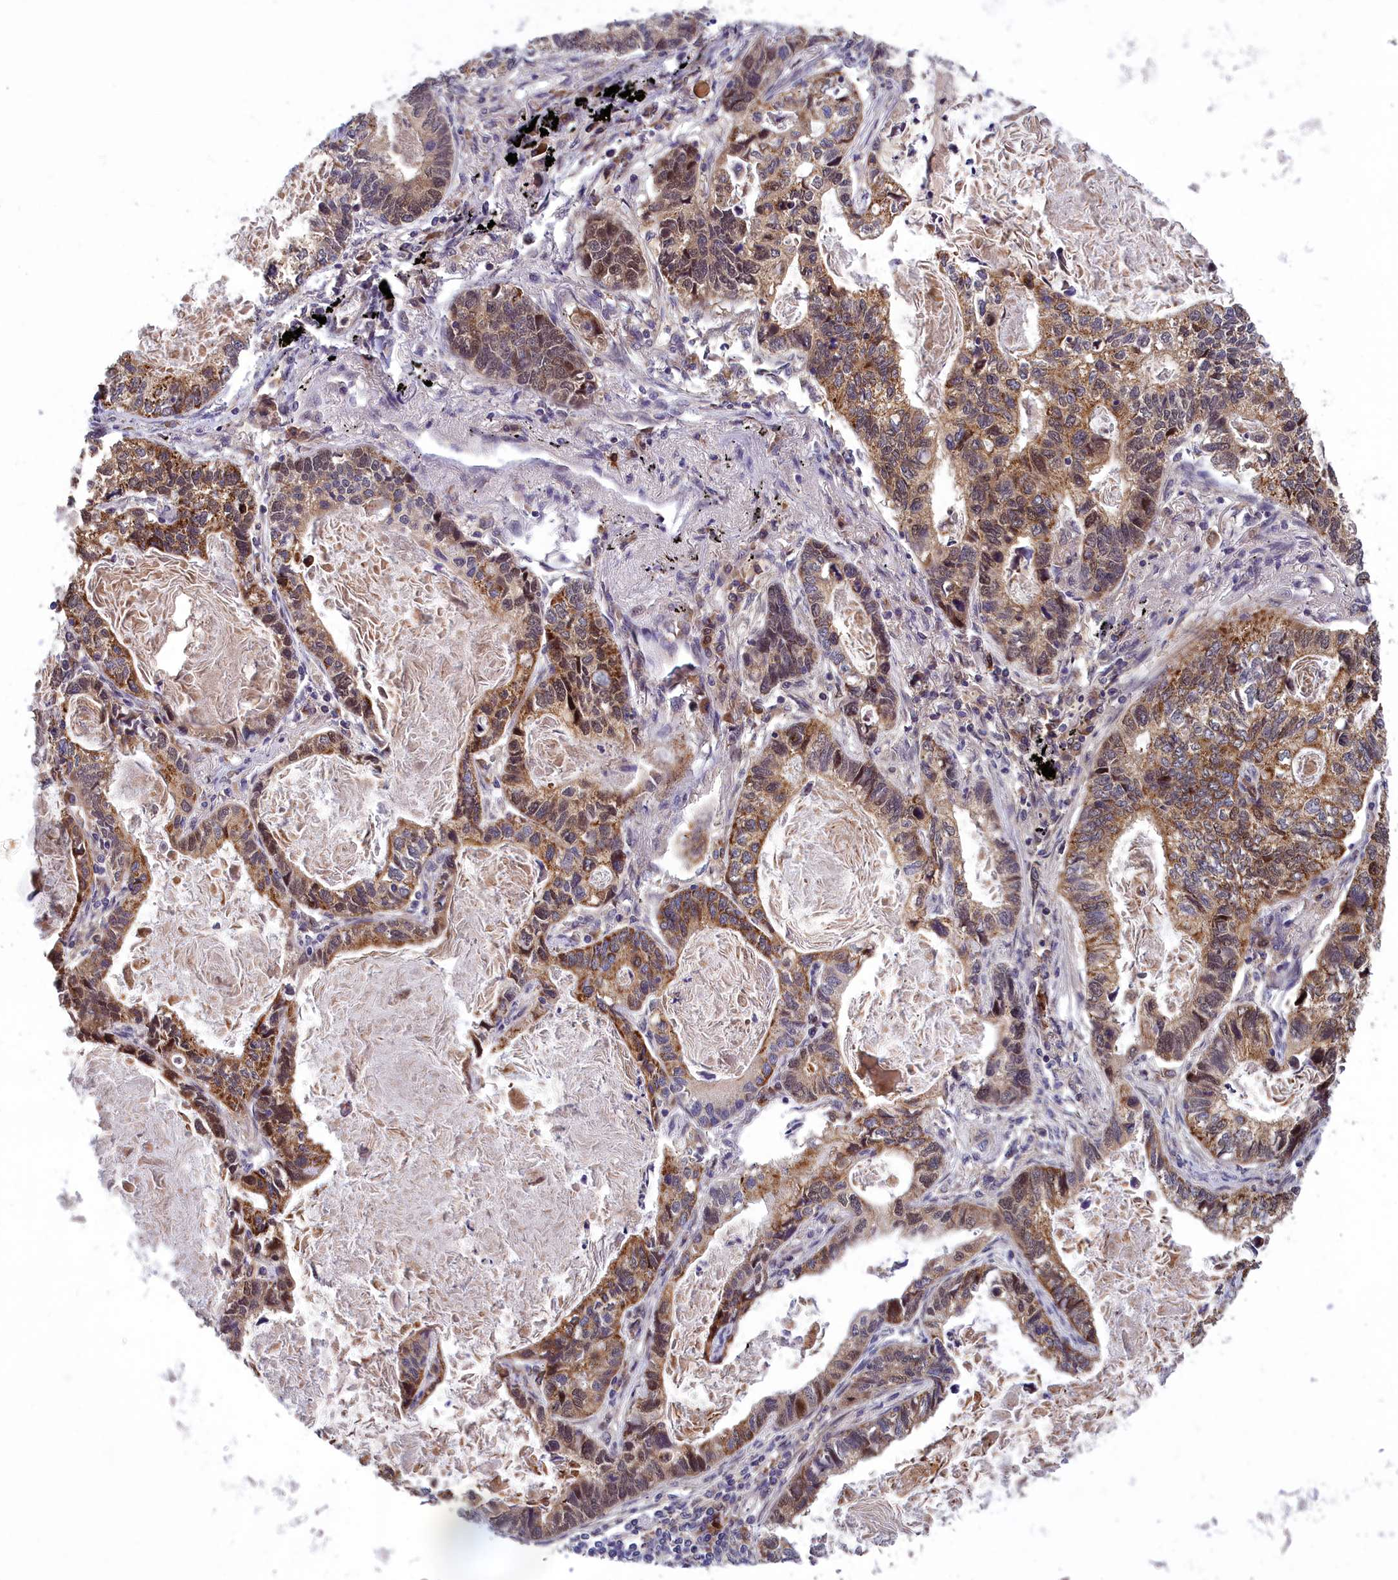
{"staining": {"intensity": "moderate", "quantity": ">75%", "location": "cytoplasmic/membranous,nuclear"}, "tissue": "lung cancer", "cell_type": "Tumor cells", "image_type": "cancer", "snomed": [{"axis": "morphology", "description": "Adenocarcinoma, NOS"}, {"axis": "topography", "description": "Lung"}], "caption": "Immunohistochemistry (IHC) micrograph of human lung adenocarcinoma stained for a protein (brown), which displays medium levels of moderate cytoplasmic/membranous and nuclear positivity in approximately >75% of tumor cells.", "gene": "CCDC15", "patient": {"sex": "male", "age": 67}}